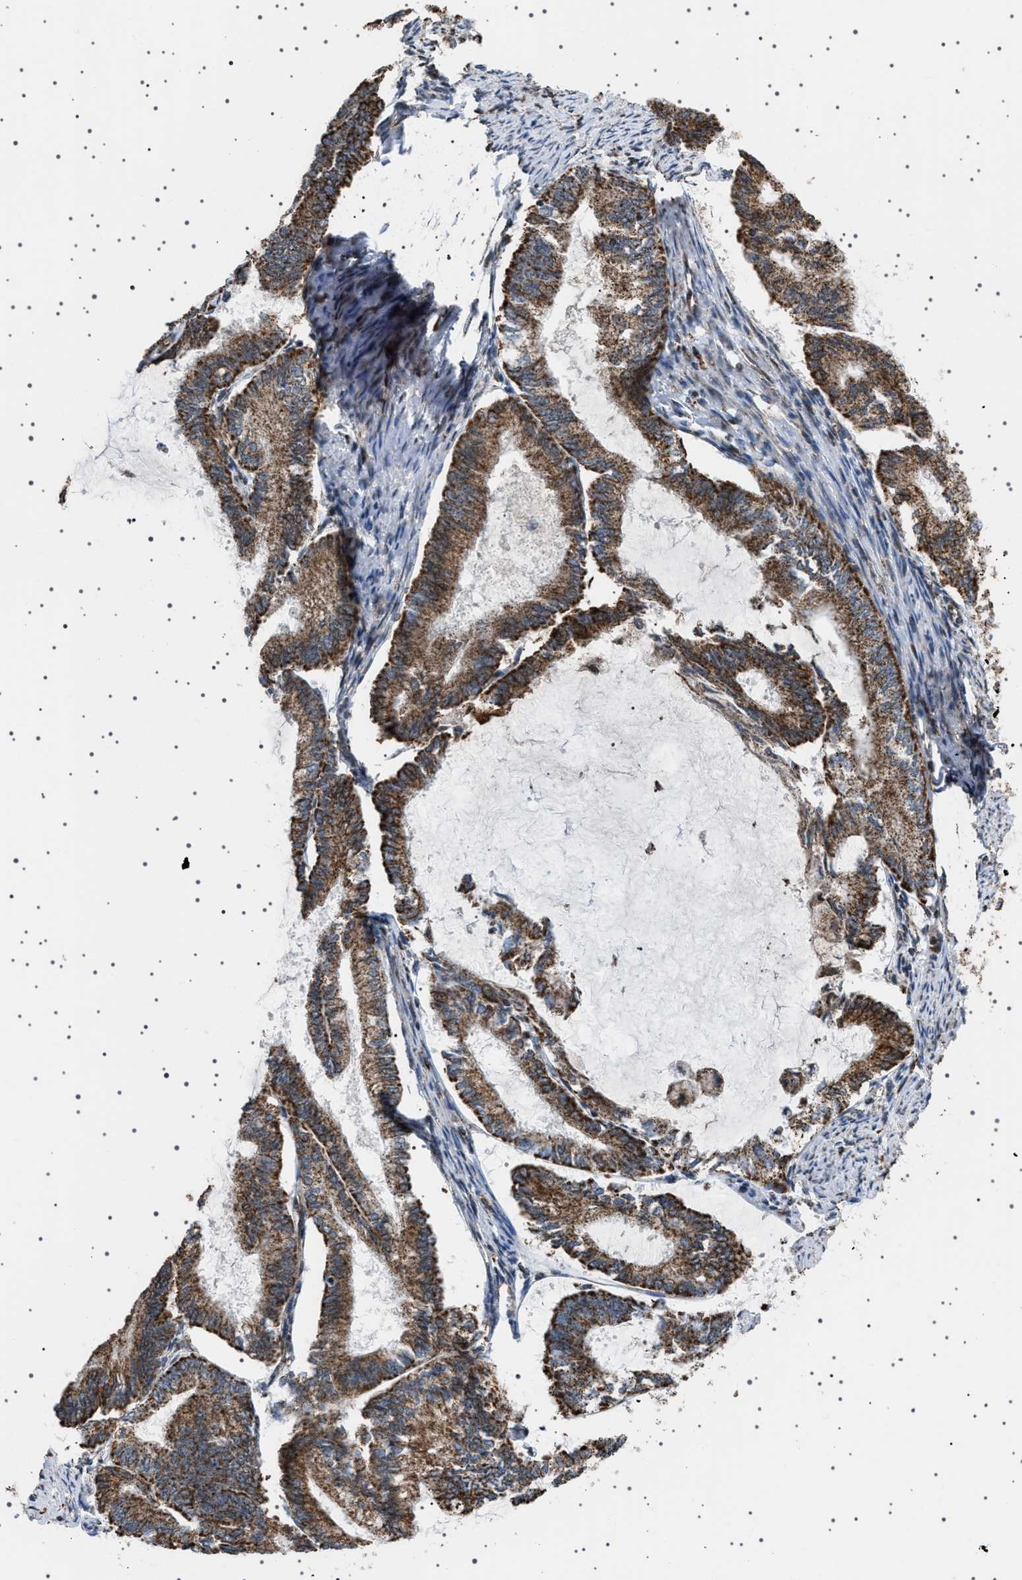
{"staining": {"intensity": "strong", "quantity": ">75%", "location": "cytoplasmic/membranous"}, "tissue": "endometrial cancer", "cell_type": "Tumor cells", "image_type": "cancer", "snomed": [{"axis": "morphology", "description": "Adenocarcinoma, NOS"}, {"axis": "topography", "description": "Endometrium"}], "caption": "Strong cytoplasmic/membranous protein positivity is identified in approximately >75% of tumor cells in adenocarcinoma (endometrial). Immunohistochemistry stains the protein of interest in brown and the nuclei are stained blue.", "gene": "MELK", "patient": {"sex": "female", "age": 86}}